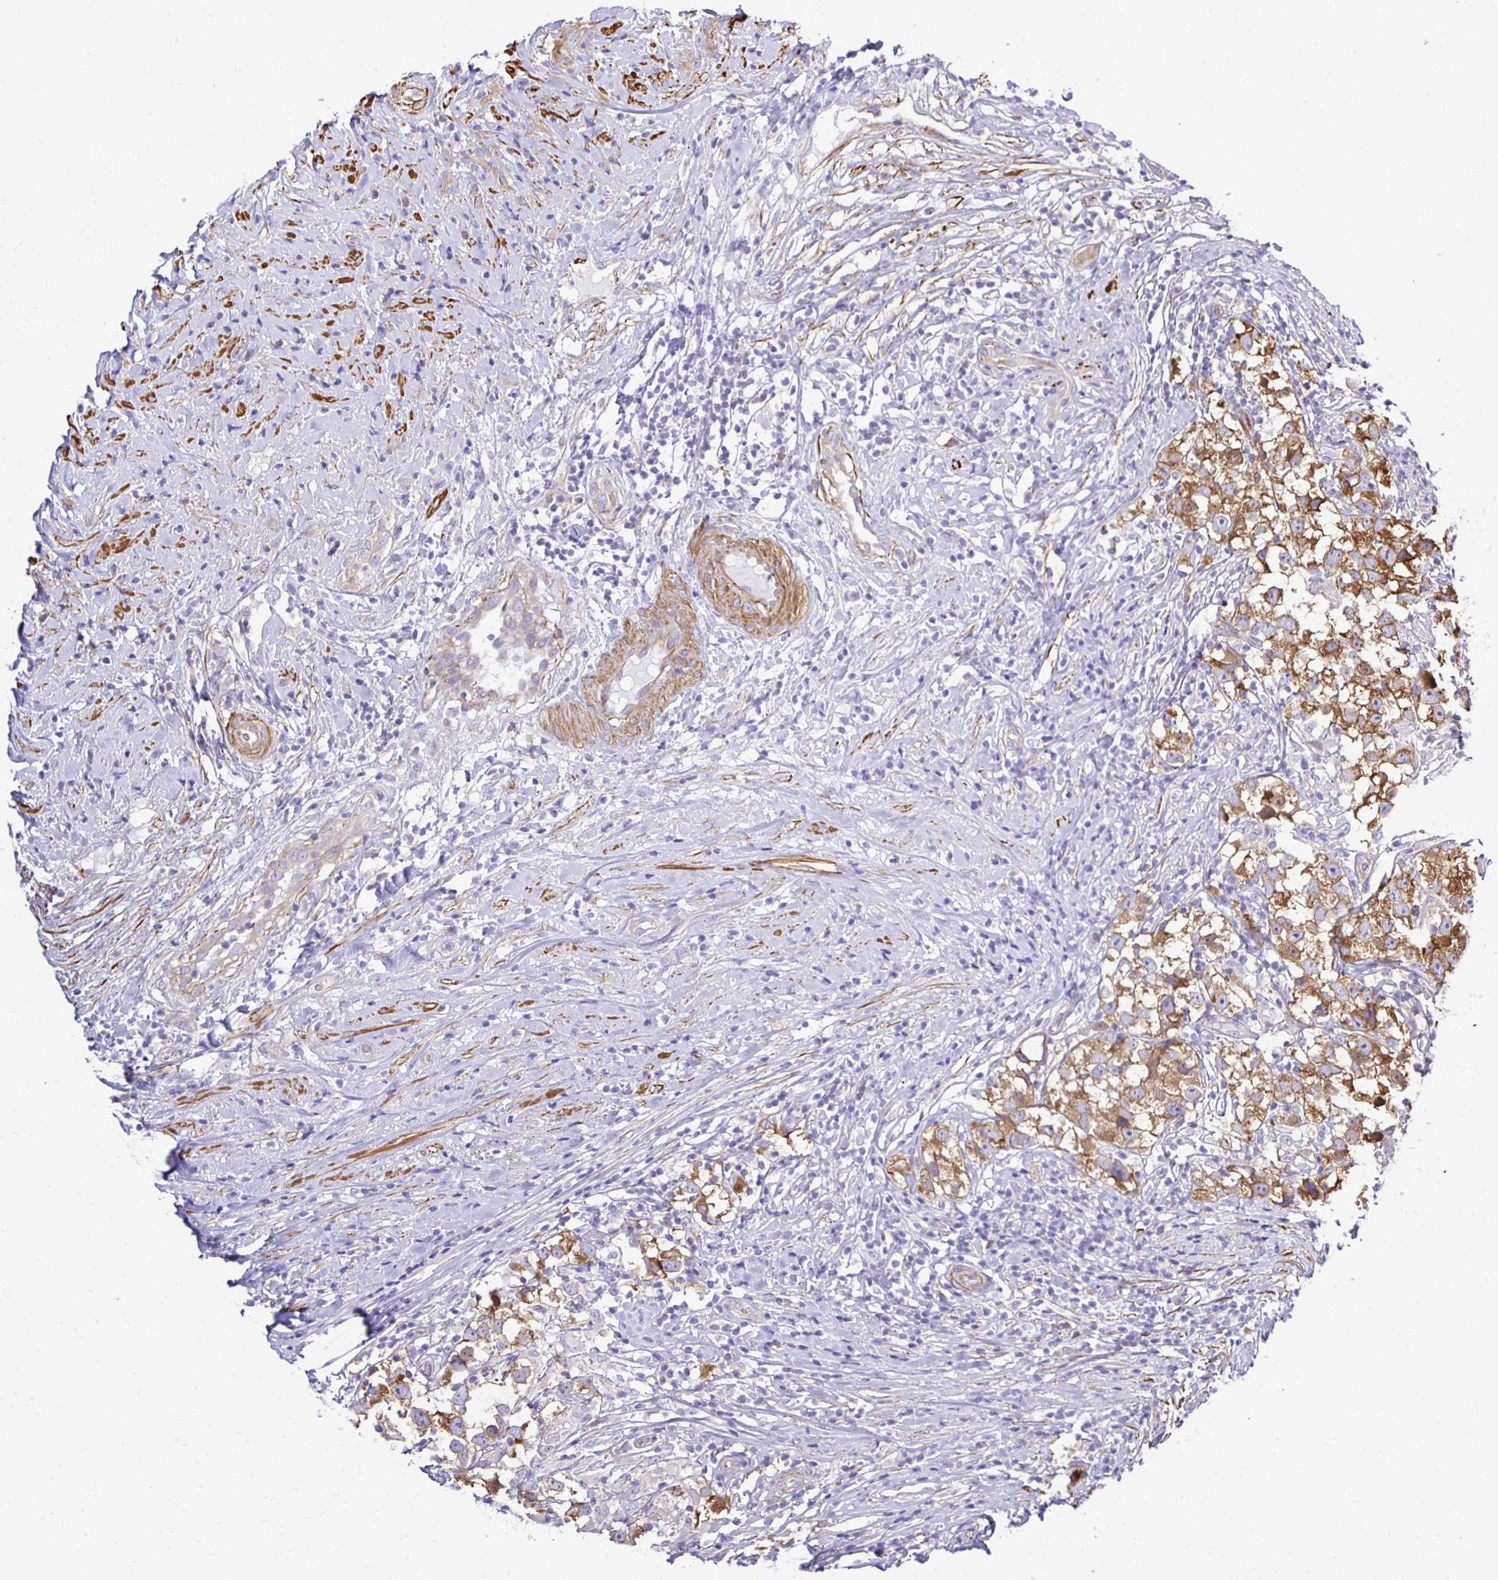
{"staining": {"intensity": "moderate", "quantity": "25%-75%", "location": "cytoplasmic/membranous"}, "tissue": "testis cancer", "cell_type": "Tumor cells", "image_type": "cancer", "snomed": [{"axis": "morphology", "description": "Seminoma, NOS"}, {"axis": "topography", "description": "Testis"}], "caption": "Immunohistochemistry (DAB) staining of human testis seminoma reveals moderate cytoplasmic/membranous protein expression in about 25%-75% of tumor cells.", "gene": "CTPS1", "patient": {"sex": "male", "age": 46}}